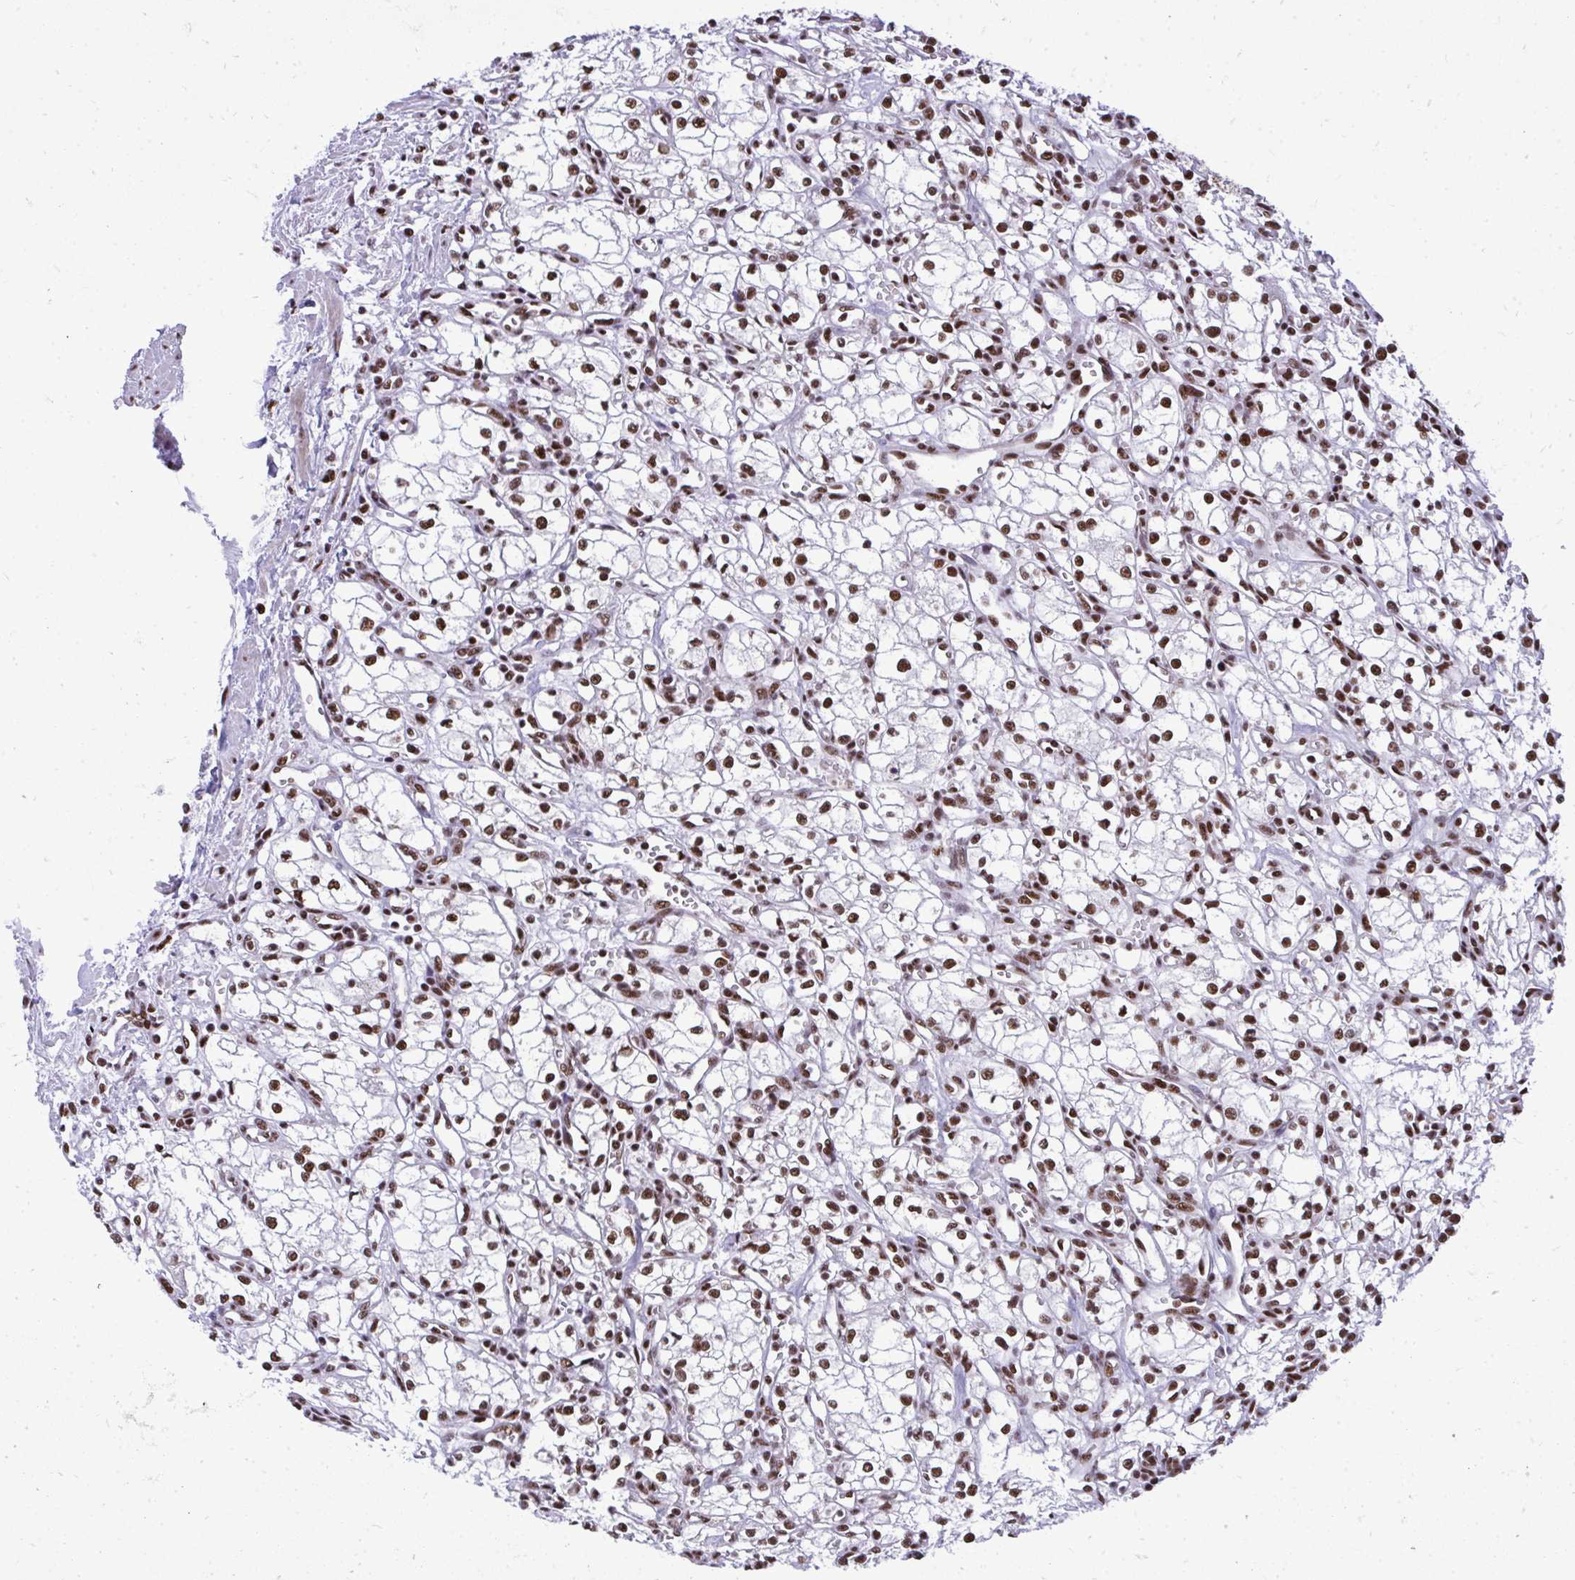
{"staining": {"intensity": "strong", "quantity": ">75%", "location": "nuclear"}, "tissue": "renal cancer", "cell_type": "Tumor cells", "image_type": "cancer", "snomed": [{"axis": "morphology", "description": "Adenocarcinoma, NOS"}, {"axis": "topography", "description": "Kidney"}], "caption": "A high amount of strong nuclear positivity is seen in about >75% of tumor cells in renal cancer (adenocarcinoma) tissue.", "gene": "PRPF19", "patient": {"sex": "male", "age": 59}}